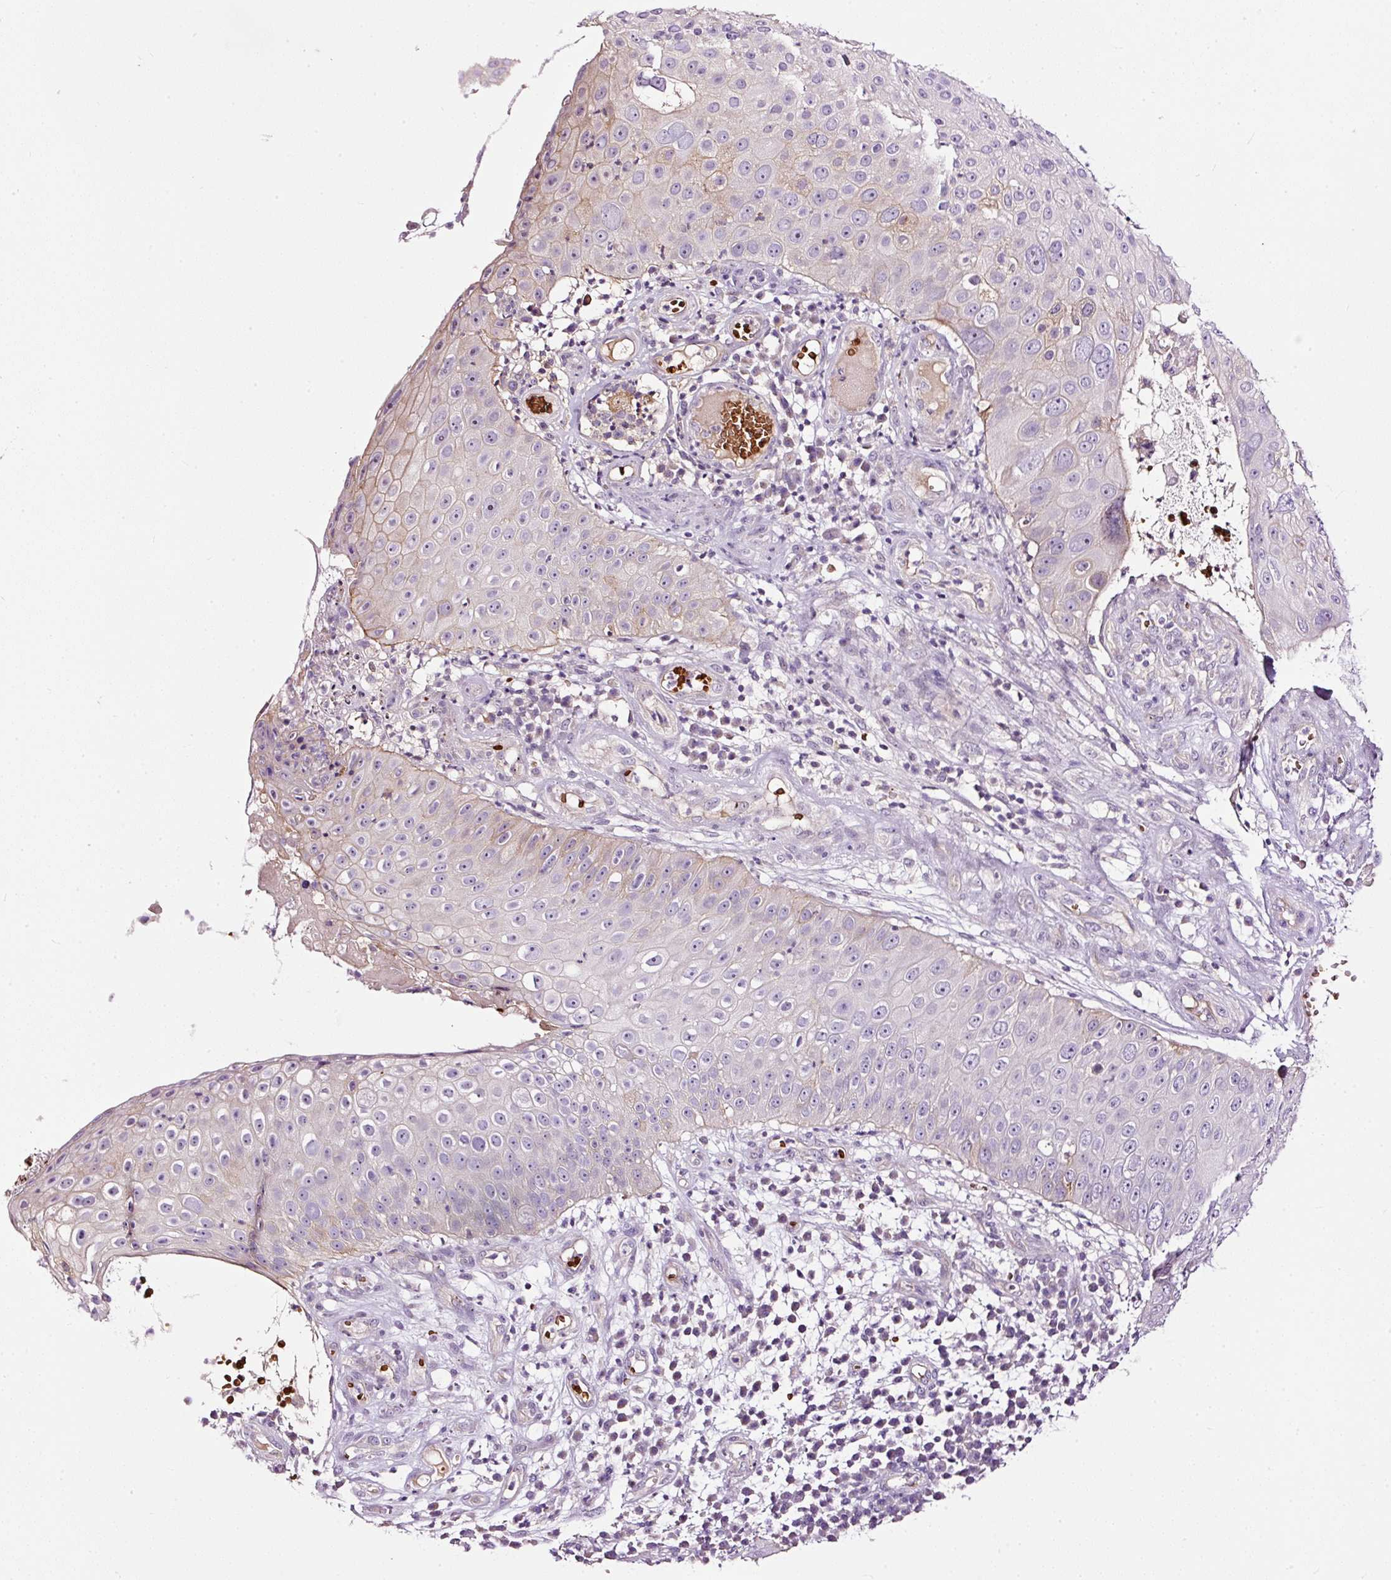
{"staining": {"intensity": "weak", "quantity": "<25%", "location": "cytoplasmic/membranous"}, "tissue": "skin cancer", "cell_type": "Tumor cells", "image_type": "cancer", "snomed": [{"axis": "morphology", "description": "Squamous cell carcinoma, NOS"}, {"axis": "topography", "description": "Skin"}], "caption": "Tumor cells are negative for brown protein staining in skin cancer.", "gene": "USHBP1", "patient": {"sex": "male", "age": 71}}